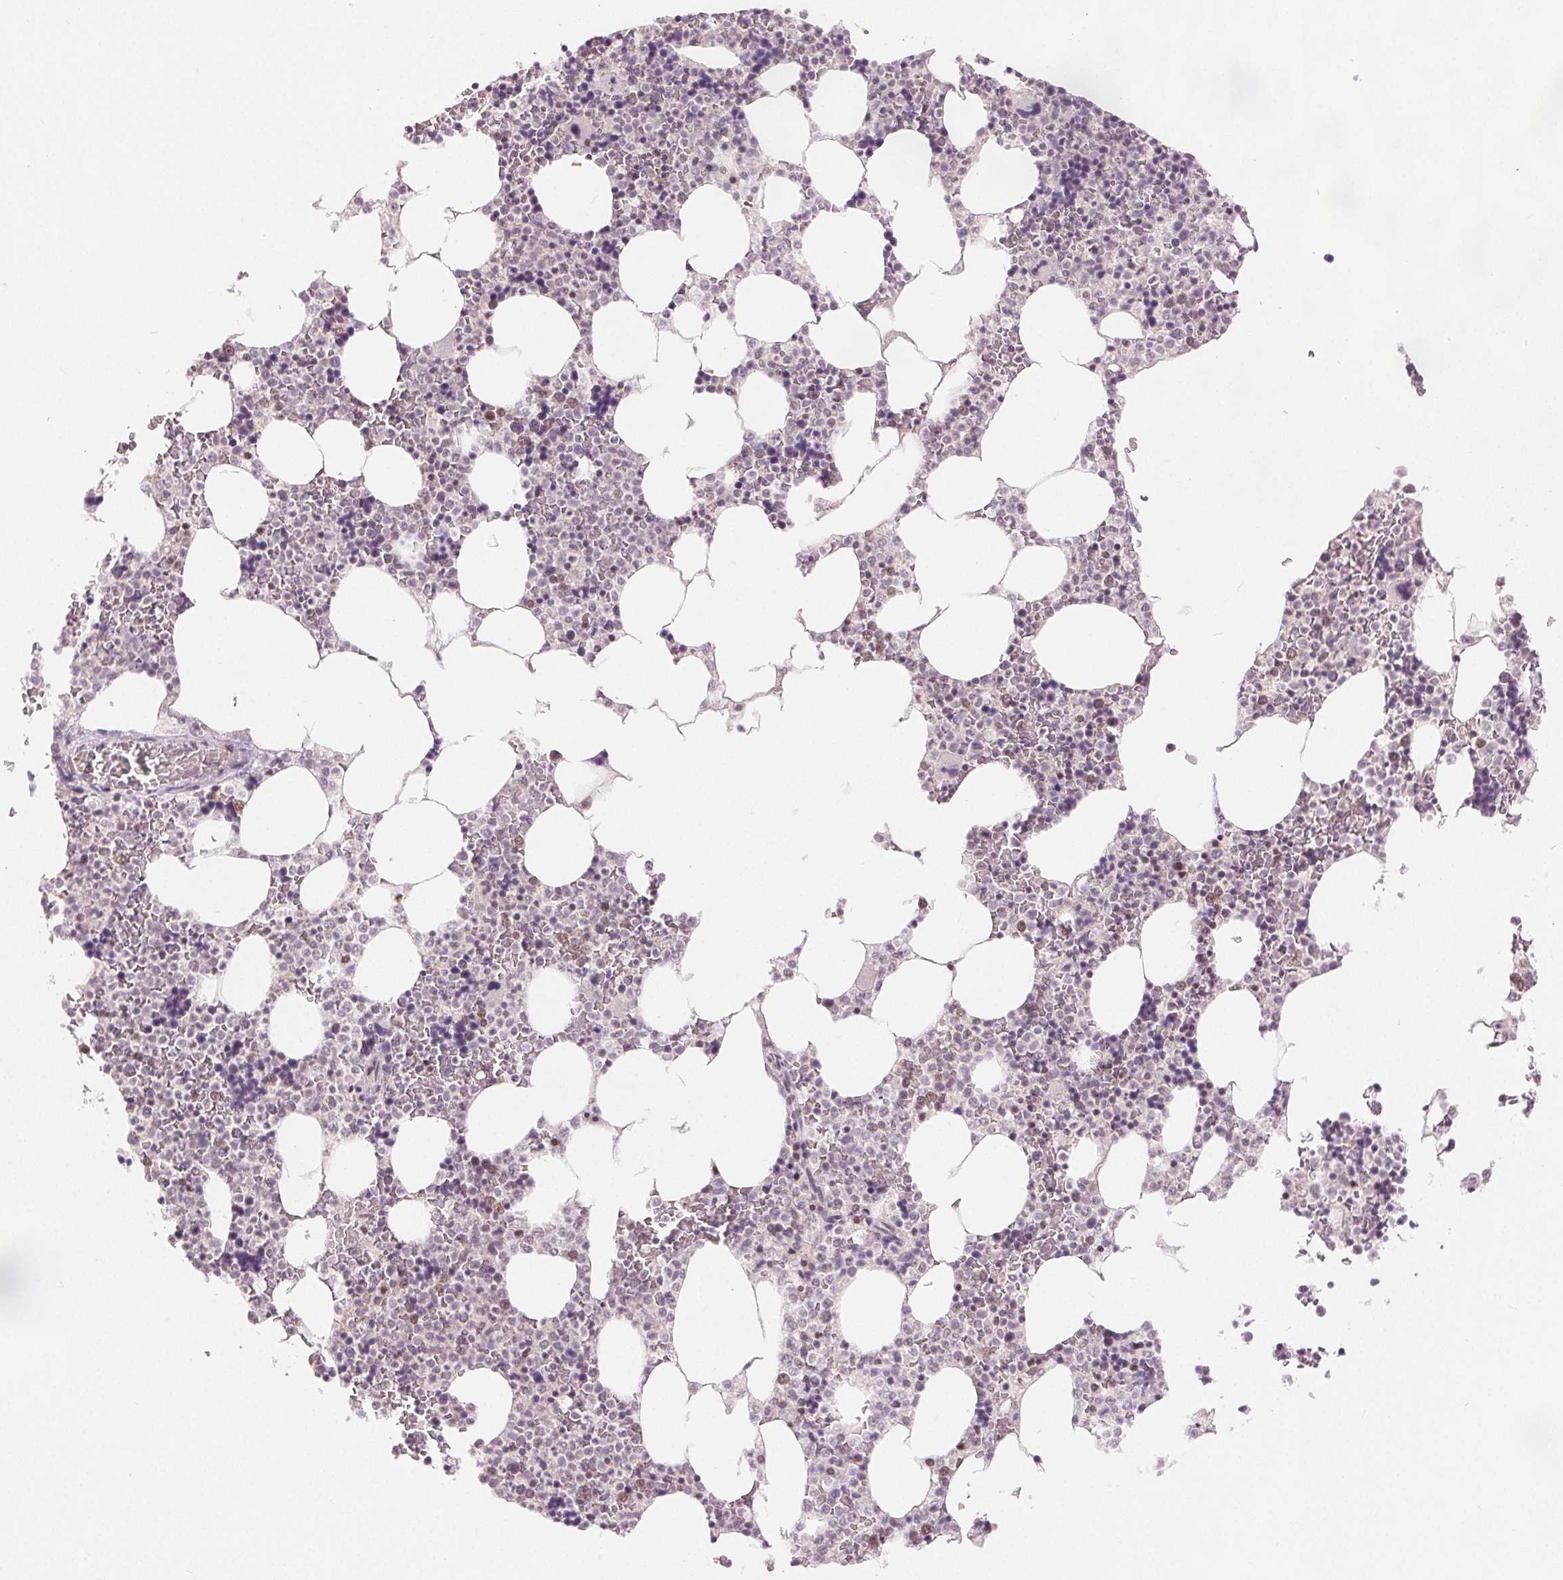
{"staining": {"intensity": "moderate", "quantity": "<25%", "location": "nuclear"}, "tissue": "bone marrow", "cell_type": "Hematopoietic cells", "image_type": "normal", "snomed": [{"axis": "morphology", "description": "Normal tissue, NOS"}, {"axis": "topography", "description": "Bone marrow"}], "caption": "Immunohistochemical staining of benign bone marrow shows low levels of moderate nuclear expression in approximately <25% of hematopoietic cells.", "gene": "ZNF703", "patient": {"sex": "female", "age": 42}}